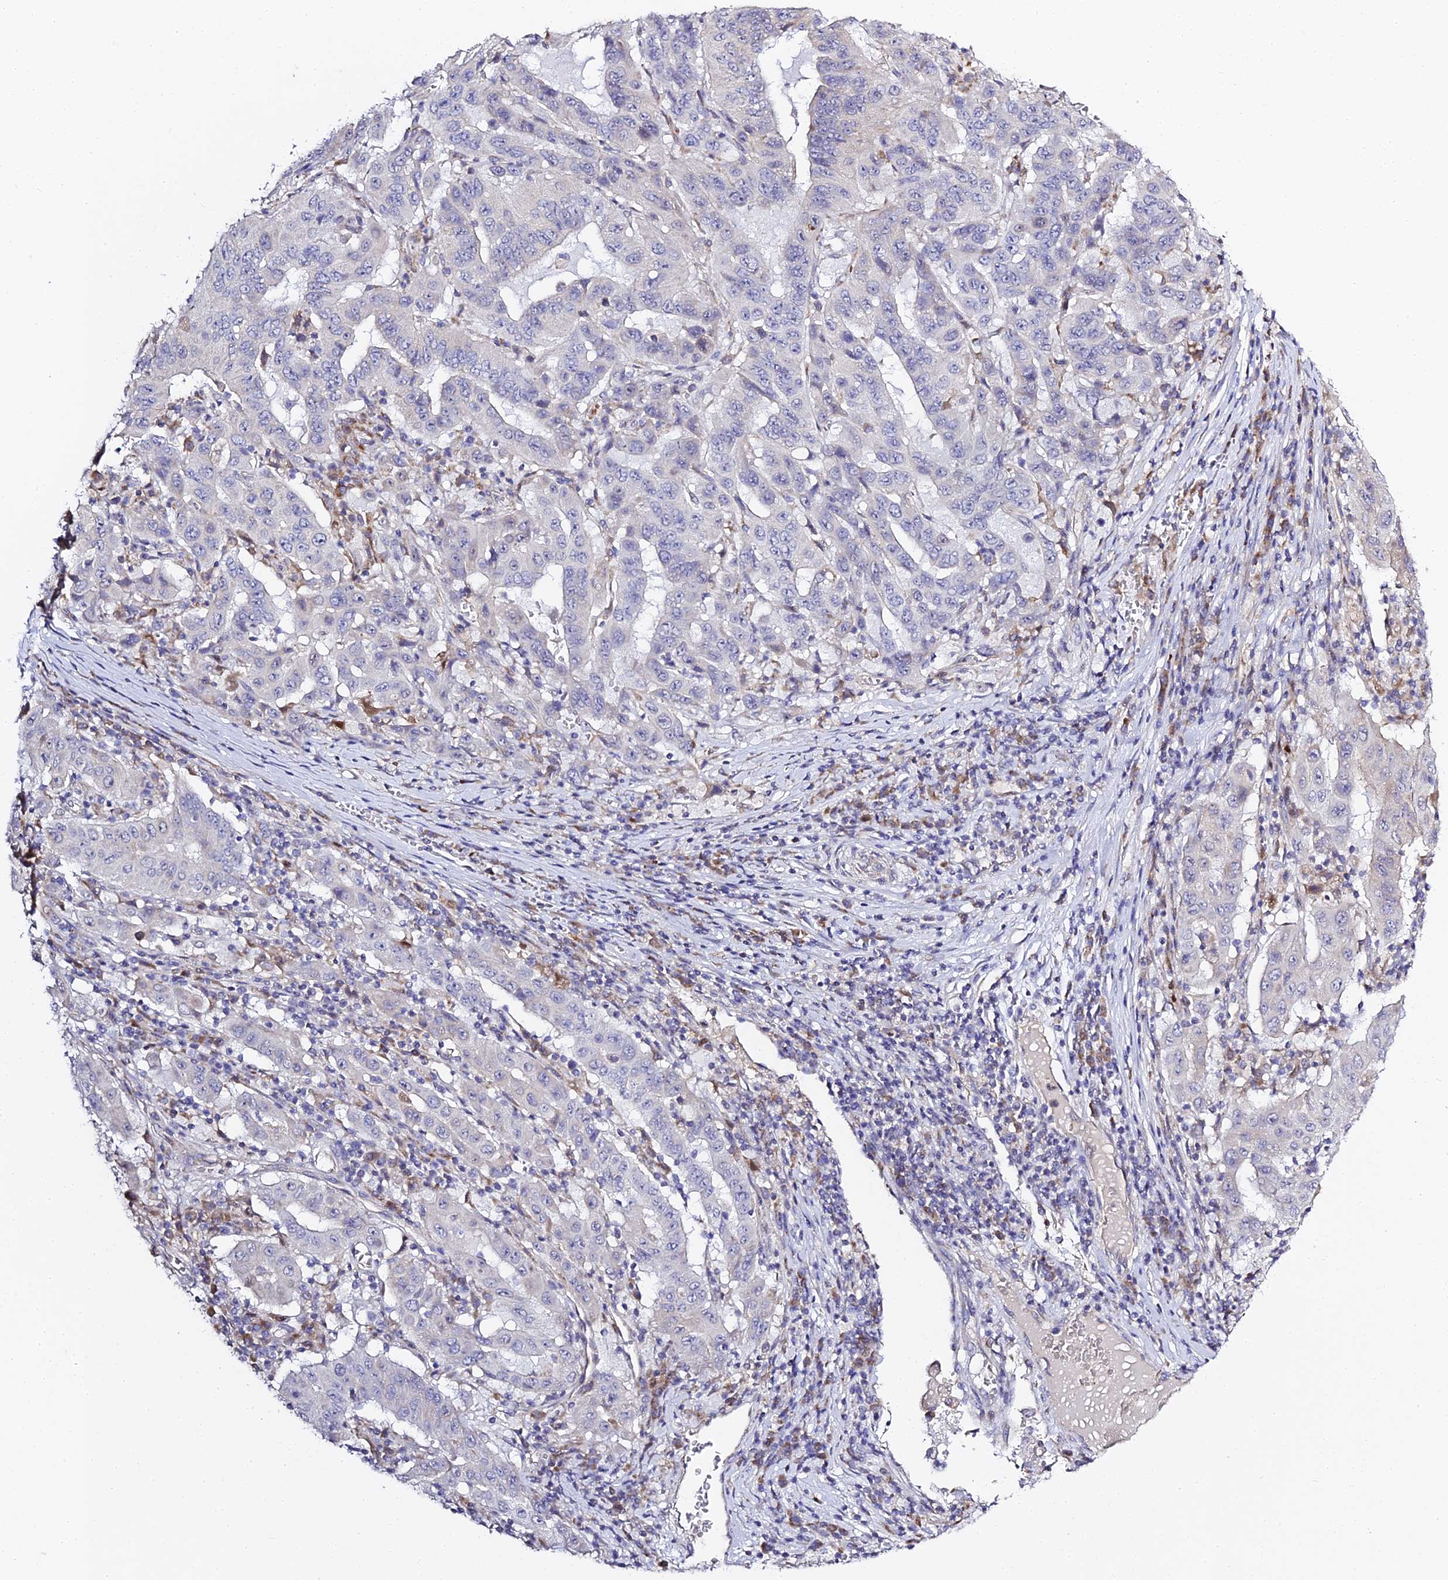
{"staining": {"intensity": "negative", "quantity": "none", "location": "none"}, "tissue": "pancreatic cancer", "cell_type": "Tumor cells", "image_type": "cancer", "snomed": [{"axis": "morphology", "description": "Adenocarcinoma, NOS"}, {"axis": "topography", "description": "Pancreas"}], "caption": "High magnification brightfield microscopy of pancreatic adenocarcinoma stained with DAB (3,3'-diaminobenzidine) (brown) and counterstained with hematoxylin (blue): tumor cells show no significant expression.", "gene": "SERP1", "patient": {"sex": "male", "age": 63}}